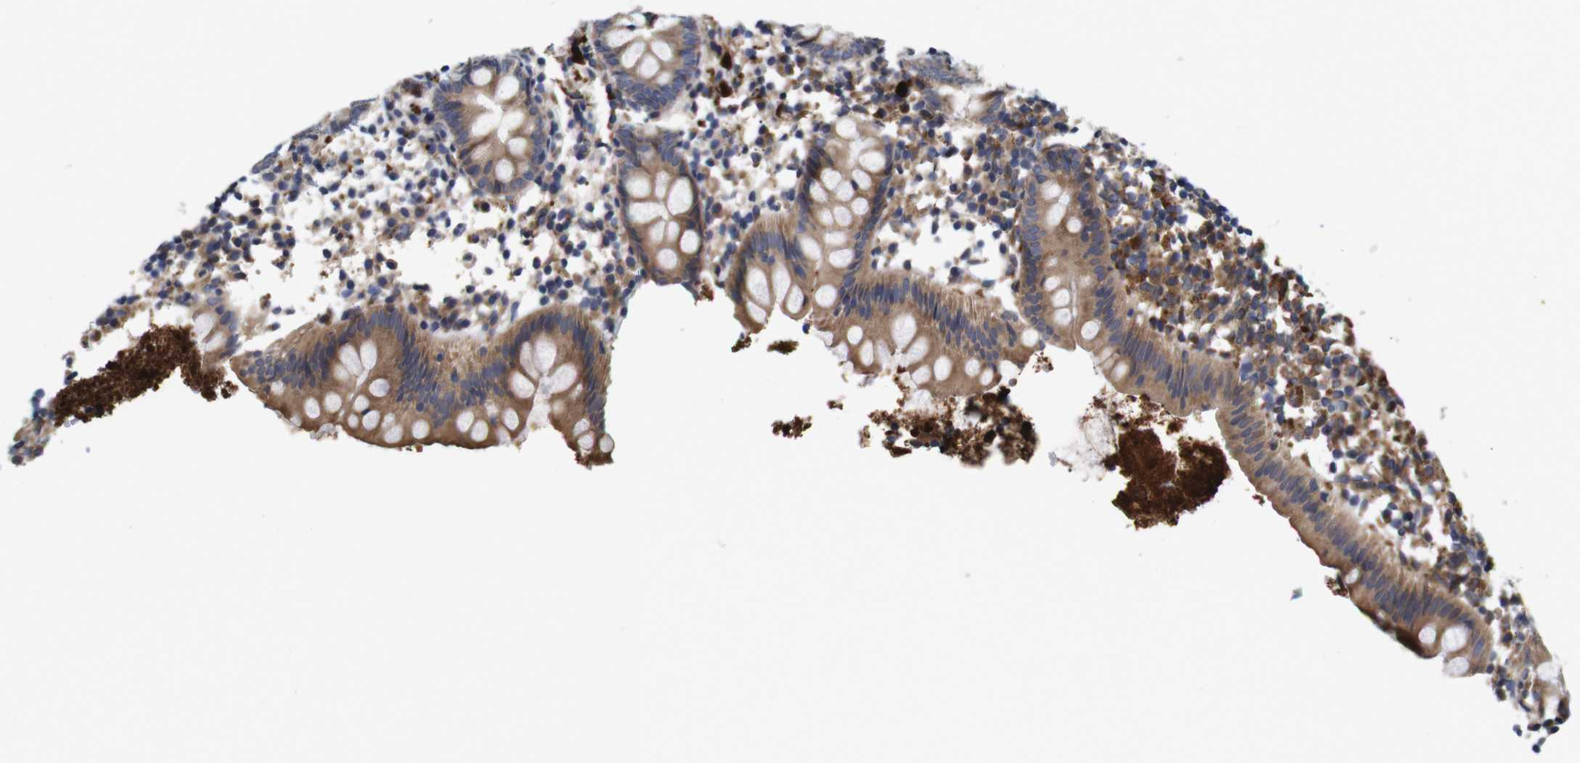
{"staining": {"intensity": "moderate", "quantity": ">75%", "location": "cytoplasmic/membranous"}, "tissue": "appendix", "cell_type": "Glandular cells", "image_type": "normal", "snomed": [{"axis": "morphology", "description": "Normal tissue, NOS"}, {"axis": "topography", "description": "Appendix"}], "caption": "Unremarkable appendix was stained to show a protein in brown. There is medium levels of moderate cytoplasmic/membranous expression in about >75% of glandular cells.", "gene": "SPRY3", "patient": {"sex": "female", "age": 20}}